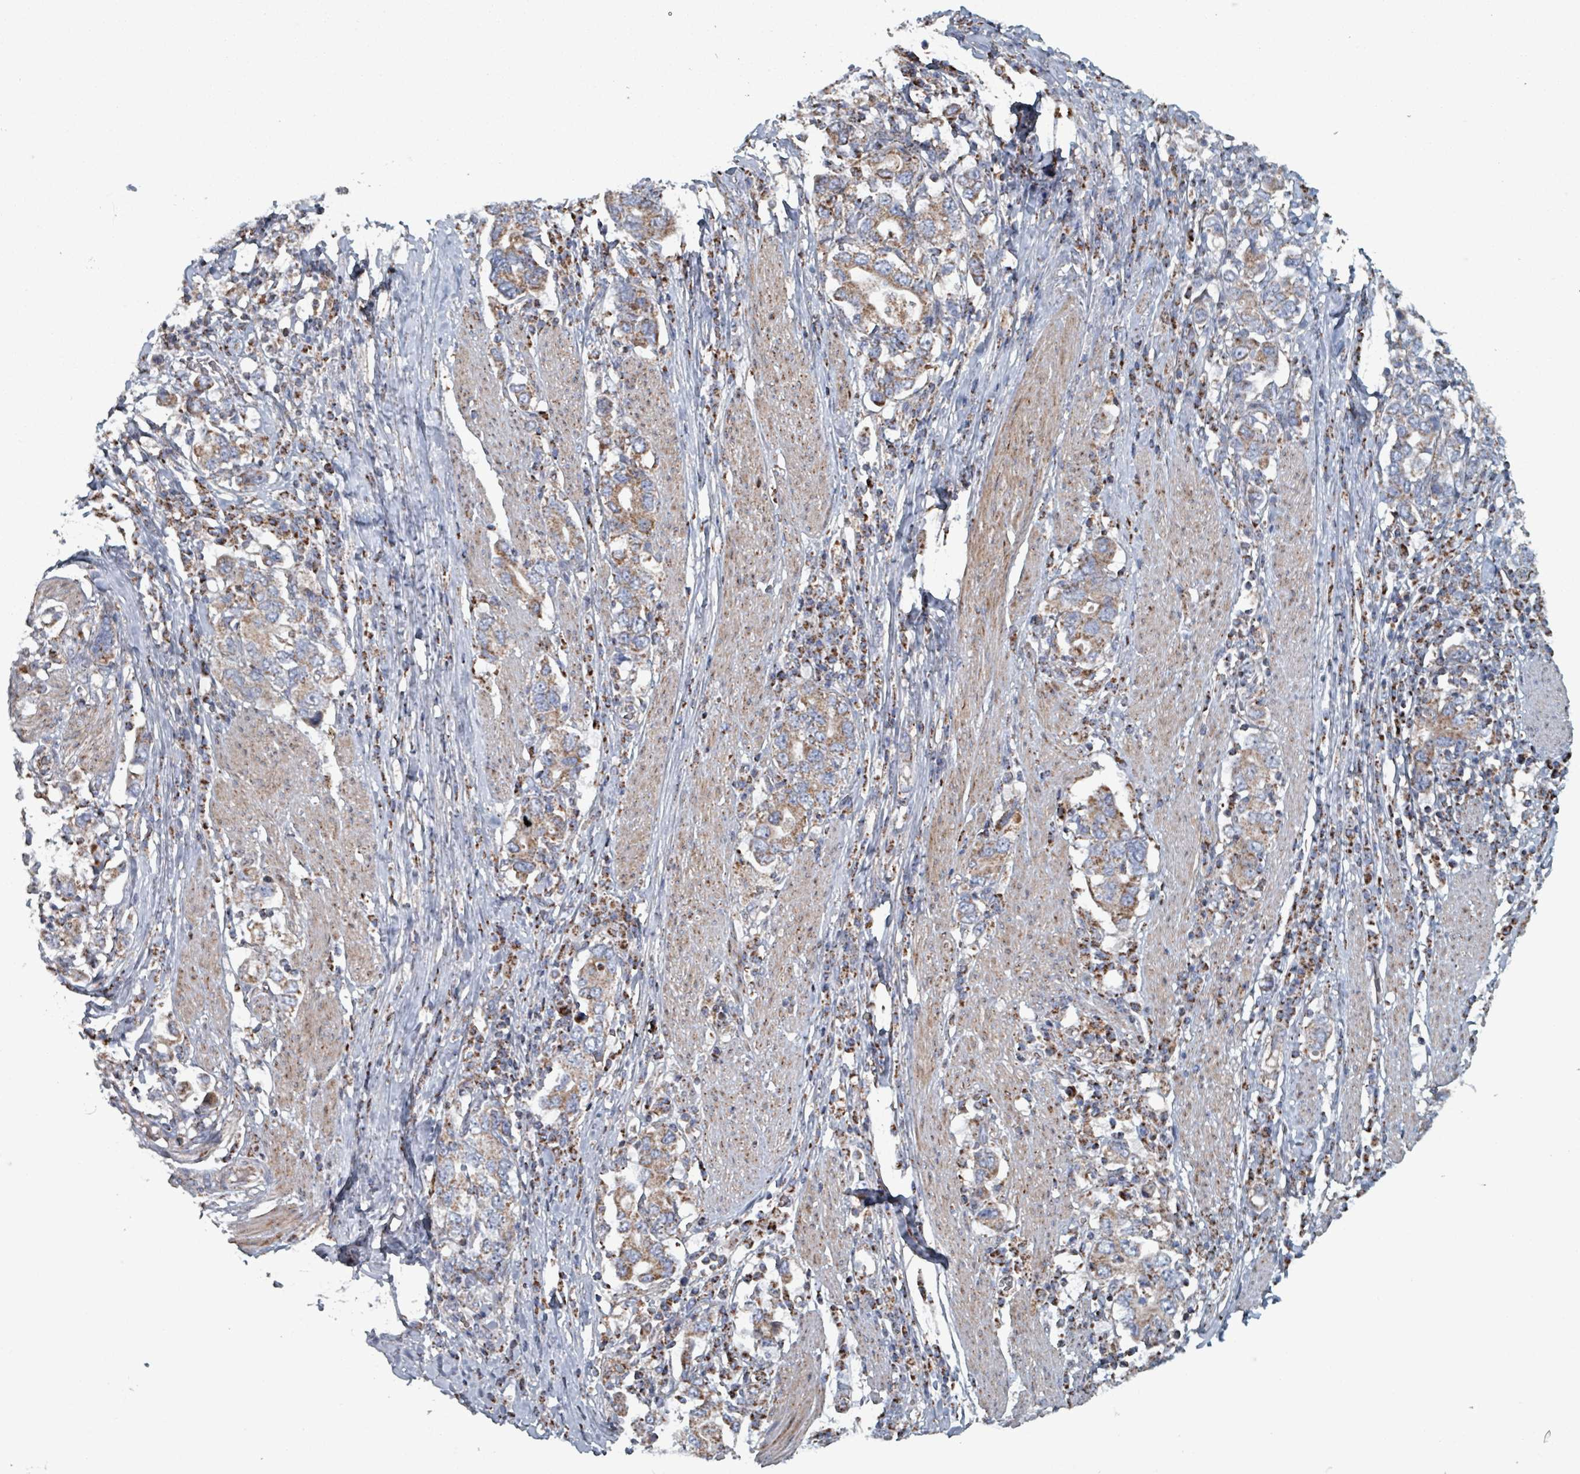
{"staining": {"intensity": "moderate", "quantity": ">75%", "location": "cytoplasmic/membranous"}, "tissue": "stomach cancer", "cell_type": "Tumor cells", "image_type": "cancer", "snomed": [{"axis": "morphology", "description": "Adenocarcinoma, NOS"}, {"axis": "topography", "description": "Stomach, upper"}, {"axis": "topography", "description": "Stomach"}], "caption": "Immunohistochemistry (IHC) micrograph of neoplastic tissue: stomach cancer stained using IHC reveals medium levels of moderate protein expression localized specifically in the cytoplasmic/membranous of tumor cells, appearing as a cytoplasmic/membranous brown color.", "gene": "ABHD18", "patient": {"sex": "male", "age": 62}}